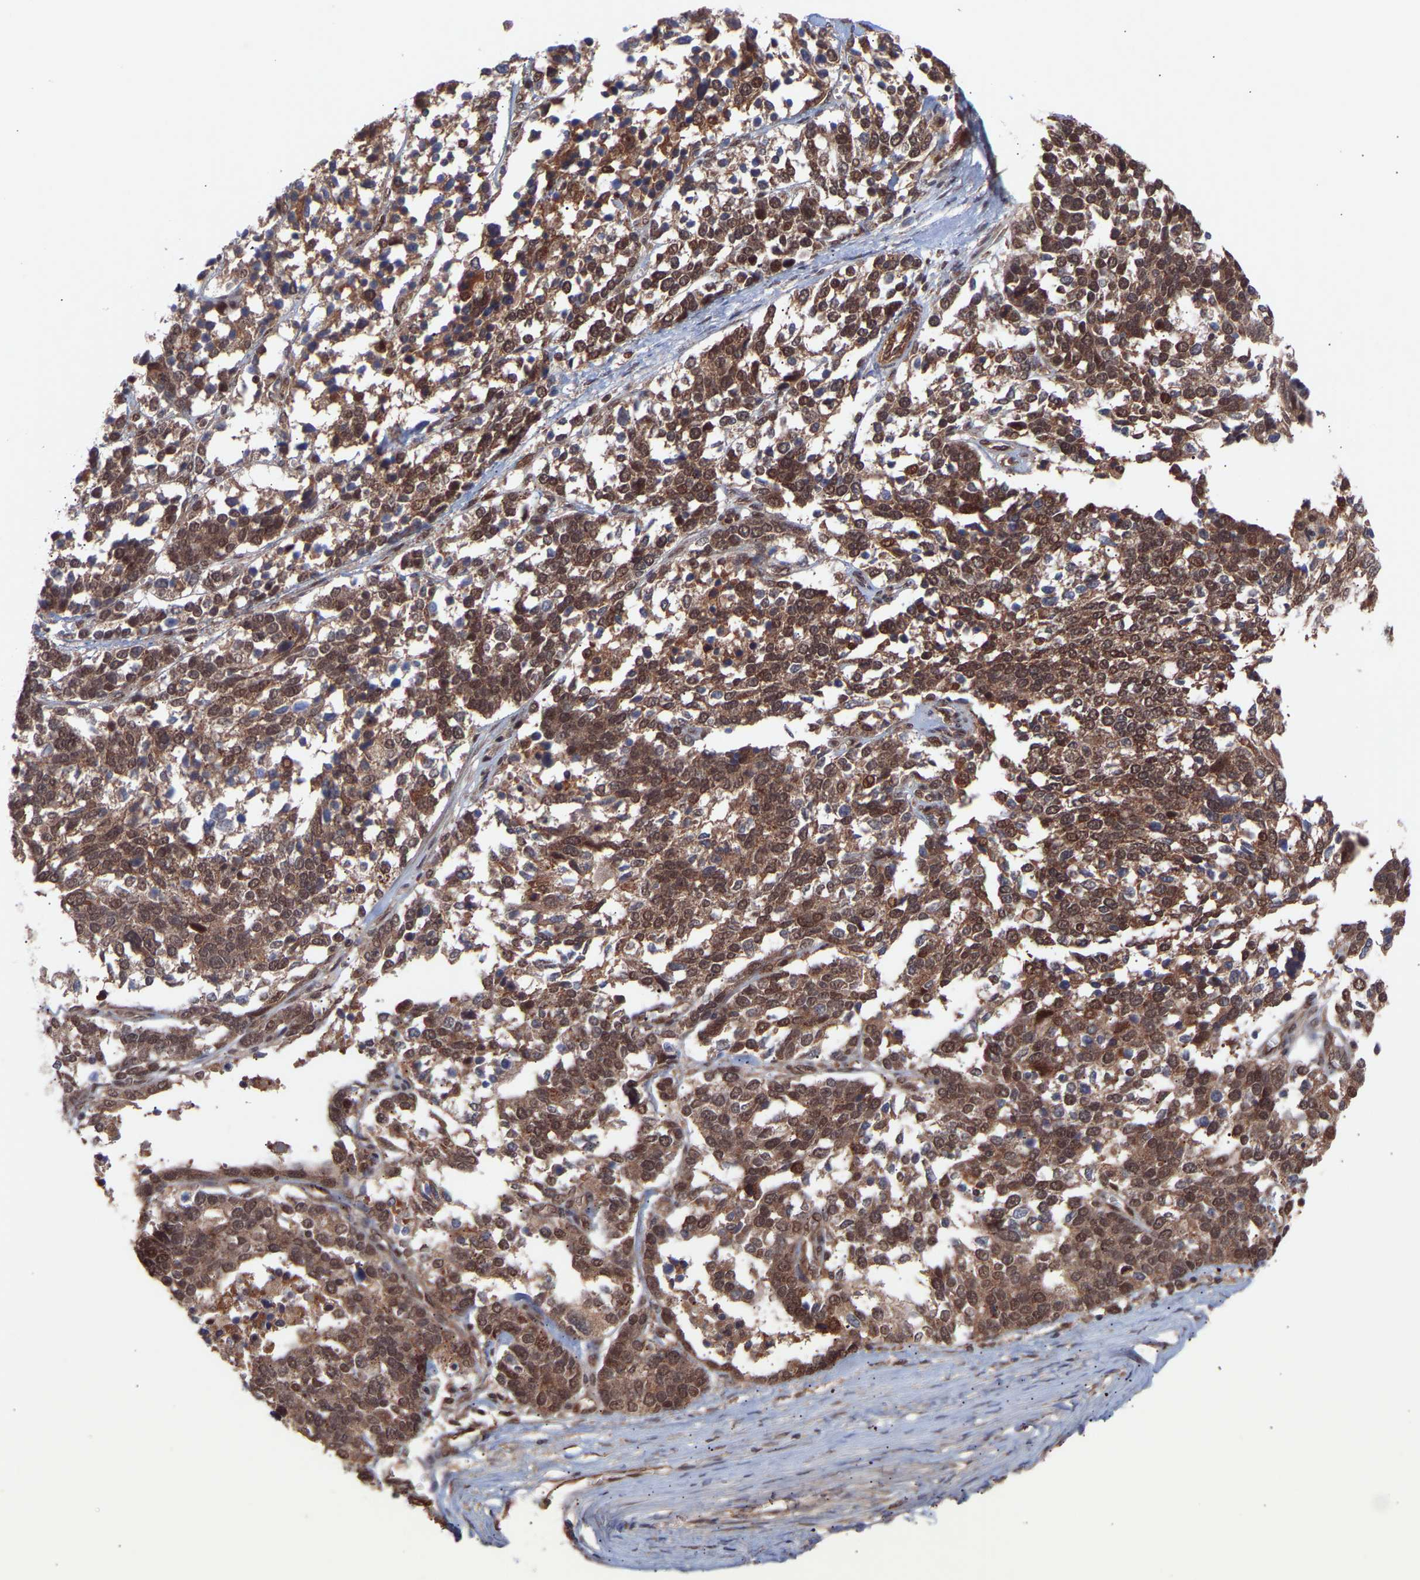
{"staining": {"intensity": "moderate", "quantity": ">75%", "location": "cytoplasmic/membranous,nuclear"}, "tissue": "ovarian cancer", "cell_type": "Tumor cells", "image_type": "cancer", "snomed": [{"axis": "morphology", "description": "Cystadenocarcinoma, serous, NOS"}, {"axis": "topography", "description": "Ovary"}], "caption": "A micrograph showing moderate cytoplasmic/membranous and nuclear positivity in about >75% of tumor cells in ovarian cancer, as visualized by brown immunohistochemical staining.", "gene": "PDLIM5", "patient": {"sex": "female", "age": 44}}